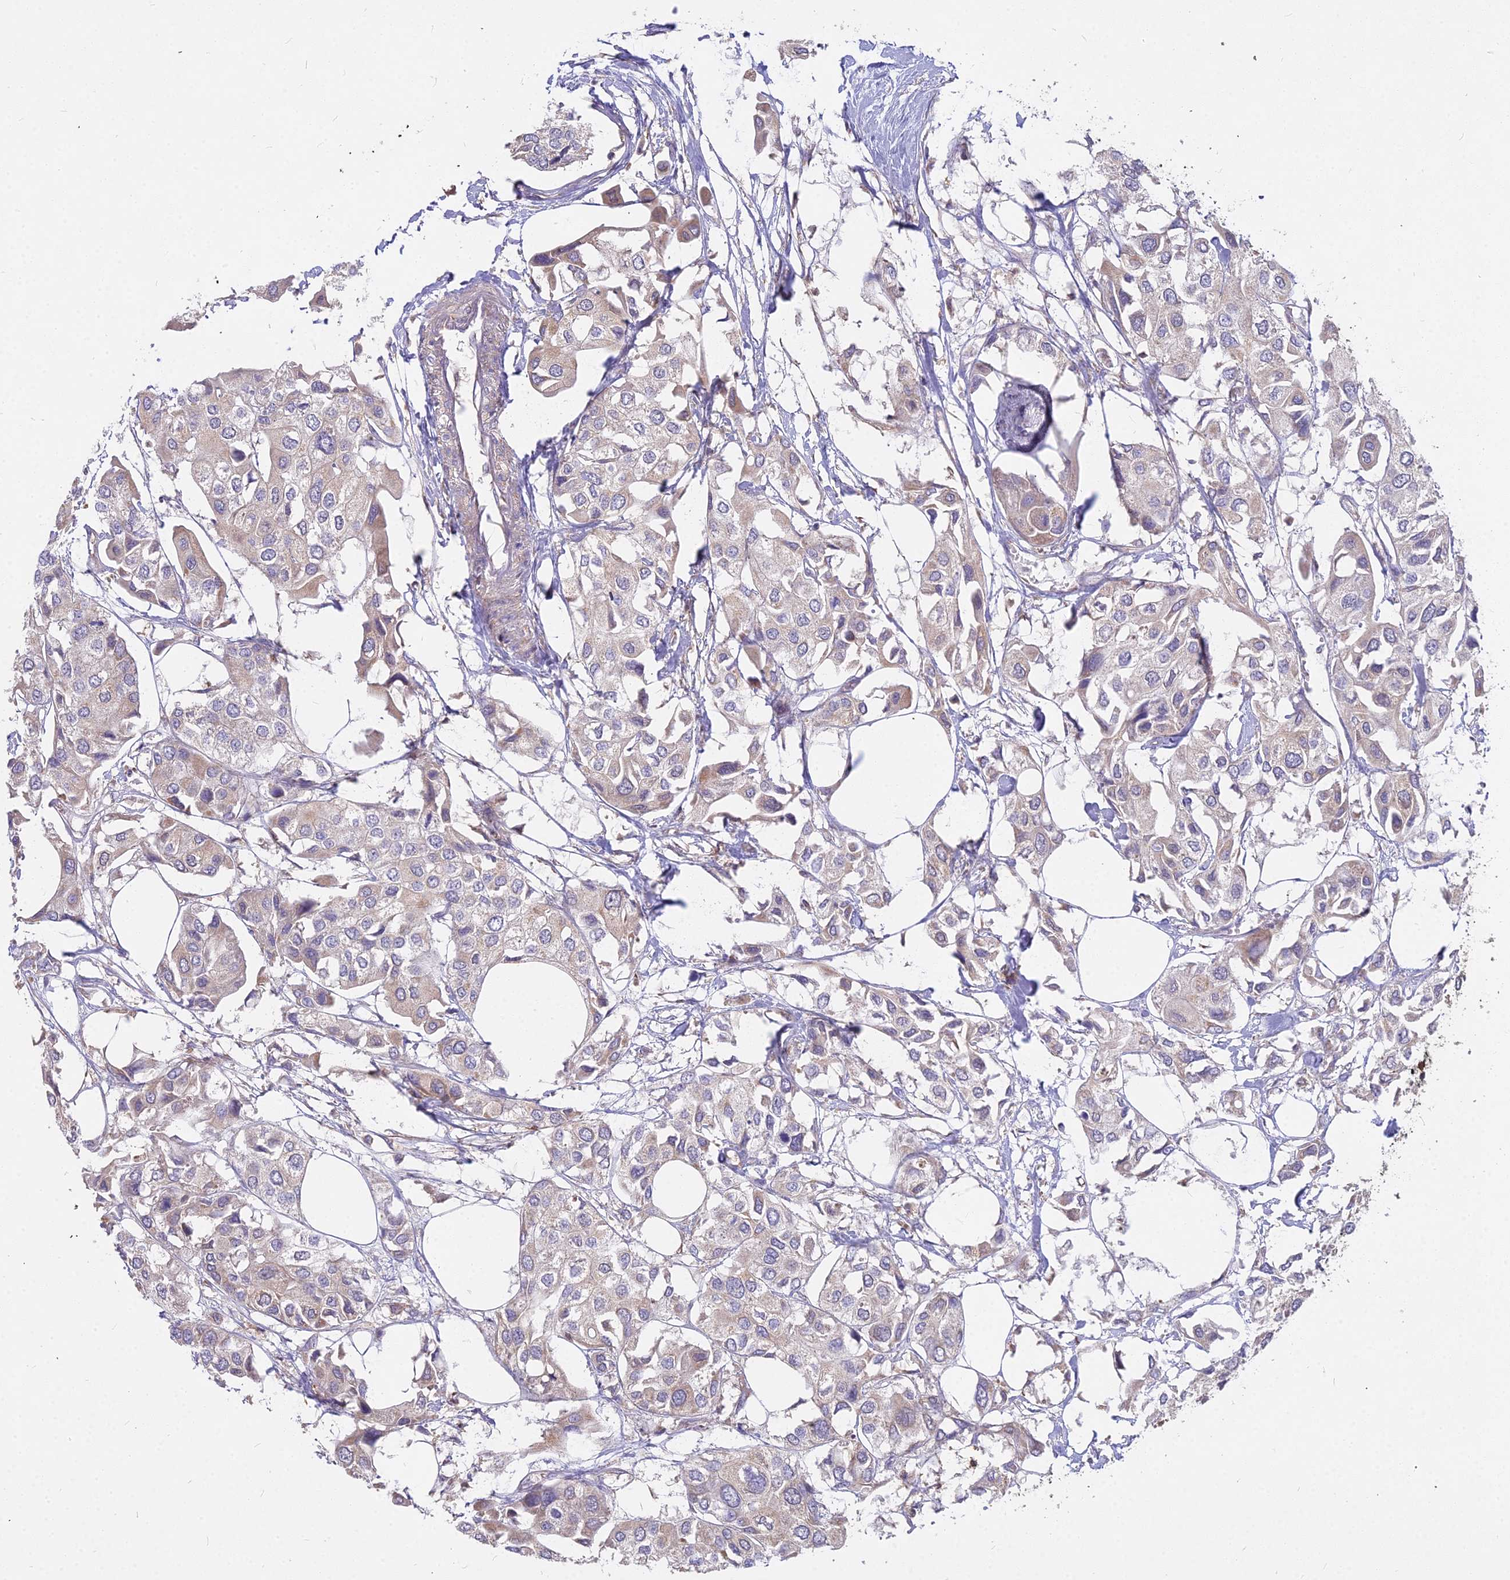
{"staining": {"intensity": "weak", "quantity": "25%-75%", "location": "cytoplasmic/membranous"}, "tissue": "urothelial cancer", "cell_type": "Tumor cells", "image_type": "cancer", "snomed": [{"axis": "morphology", "description": "Urothelial carcinoma, High grade"}, {"axis": "topography", "description": "Urinary bladder"}], "caption": "Urothelial cancer stained for a protein (brown) shows weak cytoplasmic/membranous positive expression in about 25%-75% of tumor cells.", "gene": "MICU2", "patient": {"sex": "male", "age": 64}}